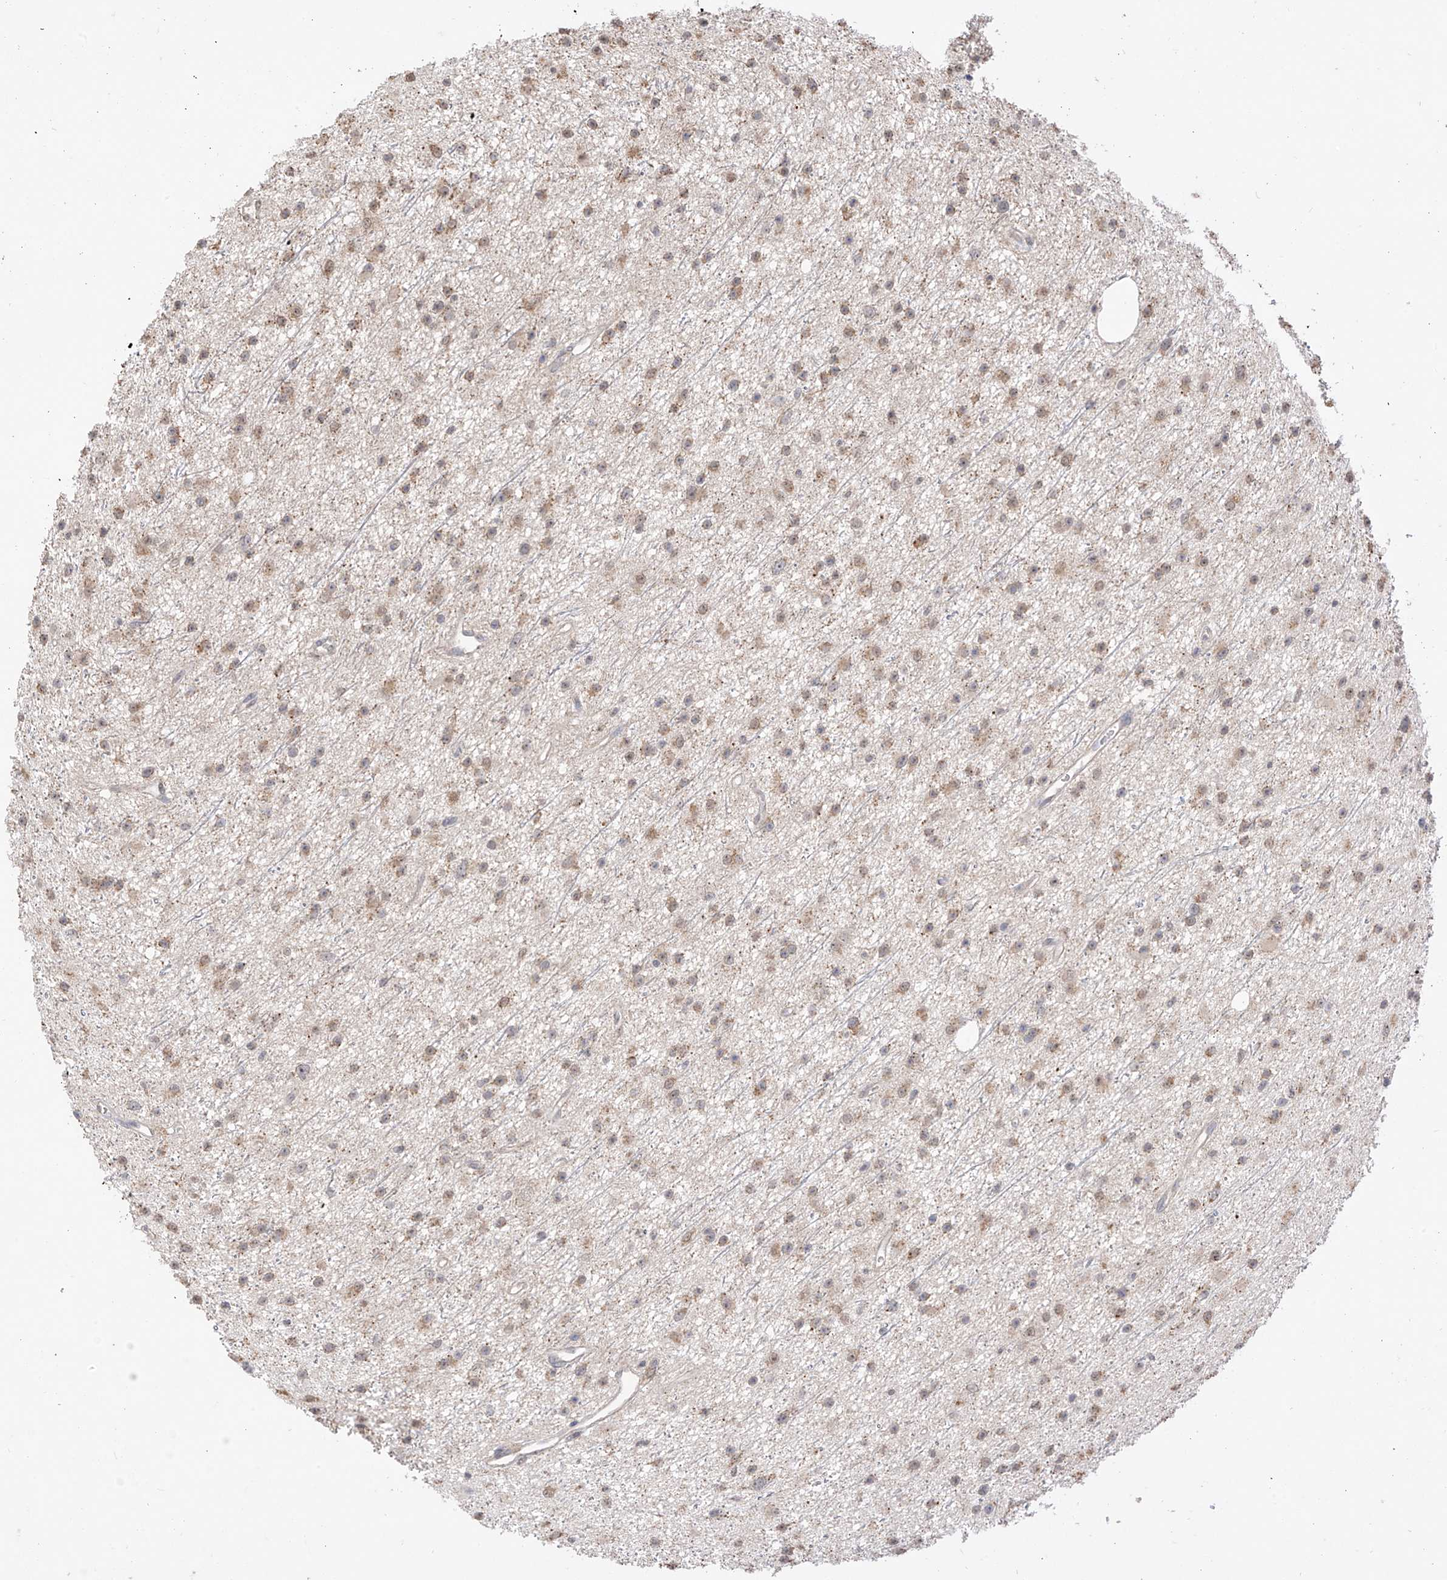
{"staining": {"intensity": "weak", "quantity": ">75%", "location": "cytoplasmic/membranous"}, "tissue": "glioma", "cell_type": "Tumor cells", "image_type": "cancer", "snomed": [{"axis": "morphology", "description": "Glioma, malignant, Low grade"}, {"axis": "topography", "description": "Cerebral cortex"}], "caption": "A high-resolution photomicrograph shows immunohistochemistry (IHC) staining of low-grade glioma (malignant), which shows weak cytoplasmic/membranous expression in approximately >75% of tumor cells.", "gene": "LATS1", "patient": {"sex": "female", "age": 39}}